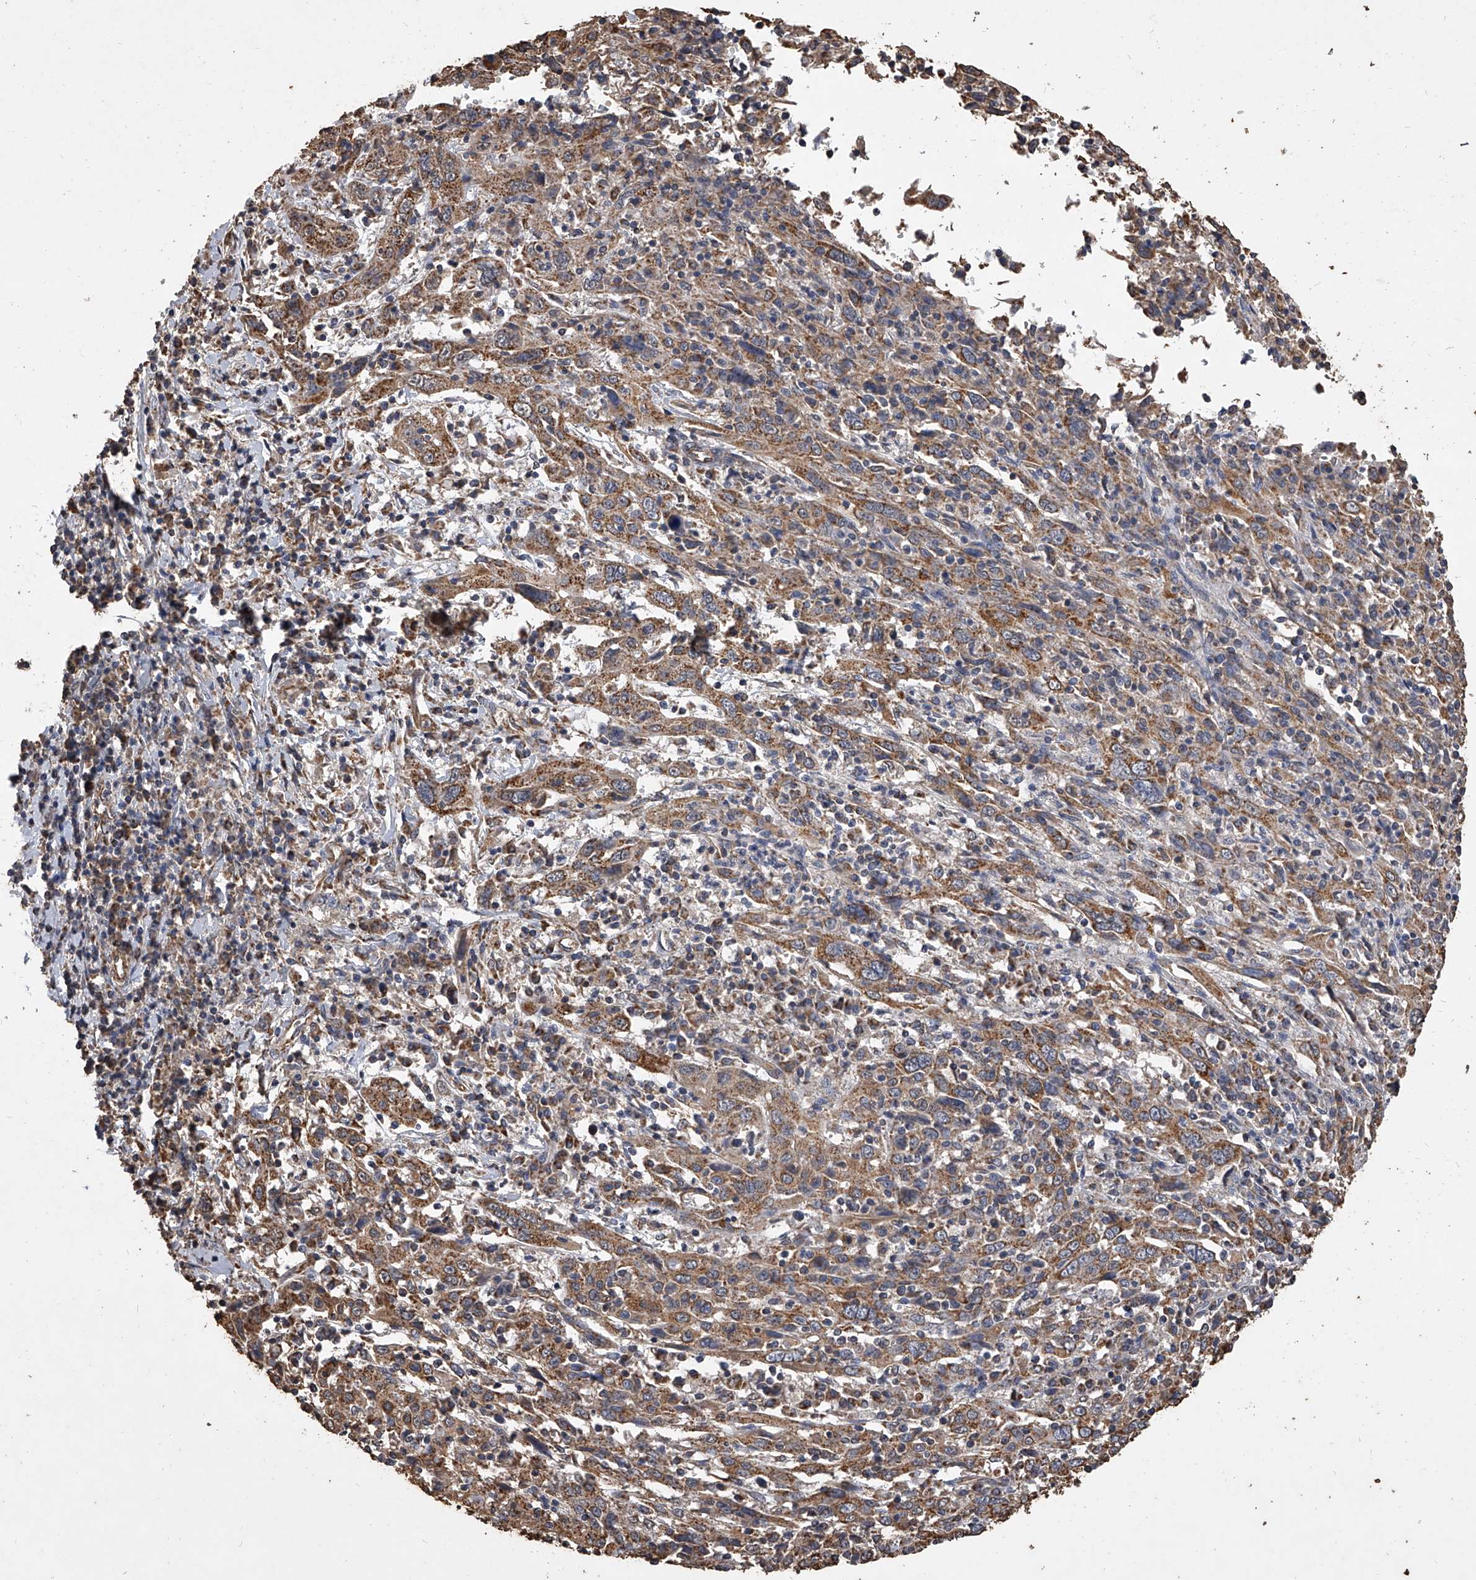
{"staining": {"intensity": "moderate", "quantity": ">75%", "location": "cytoplasmic/membranous"}, "tissue": "cervical cancer", "cell_type": "Tumor cells", "image_type": "cancer", "snomed": [{"axis": "morphology", "description": "Squamous cell carcinoma, NOS"}, {"axis": "topography", "description": "Cervix"}], "caption": "Tumor cells reveal medium levels of moderate cytoplasmic/membranous expression in approximately >75% of cells in human cervical squamous cell carcinoma. The staining is performed using DAB (3,3'-diaminobenzidine) brown chromogen to label protein expression. The nuclei are counter-stained blue using hematoxylin.", "gene": "MRPL28", "patient": {"sex": "female", "age": 46}}